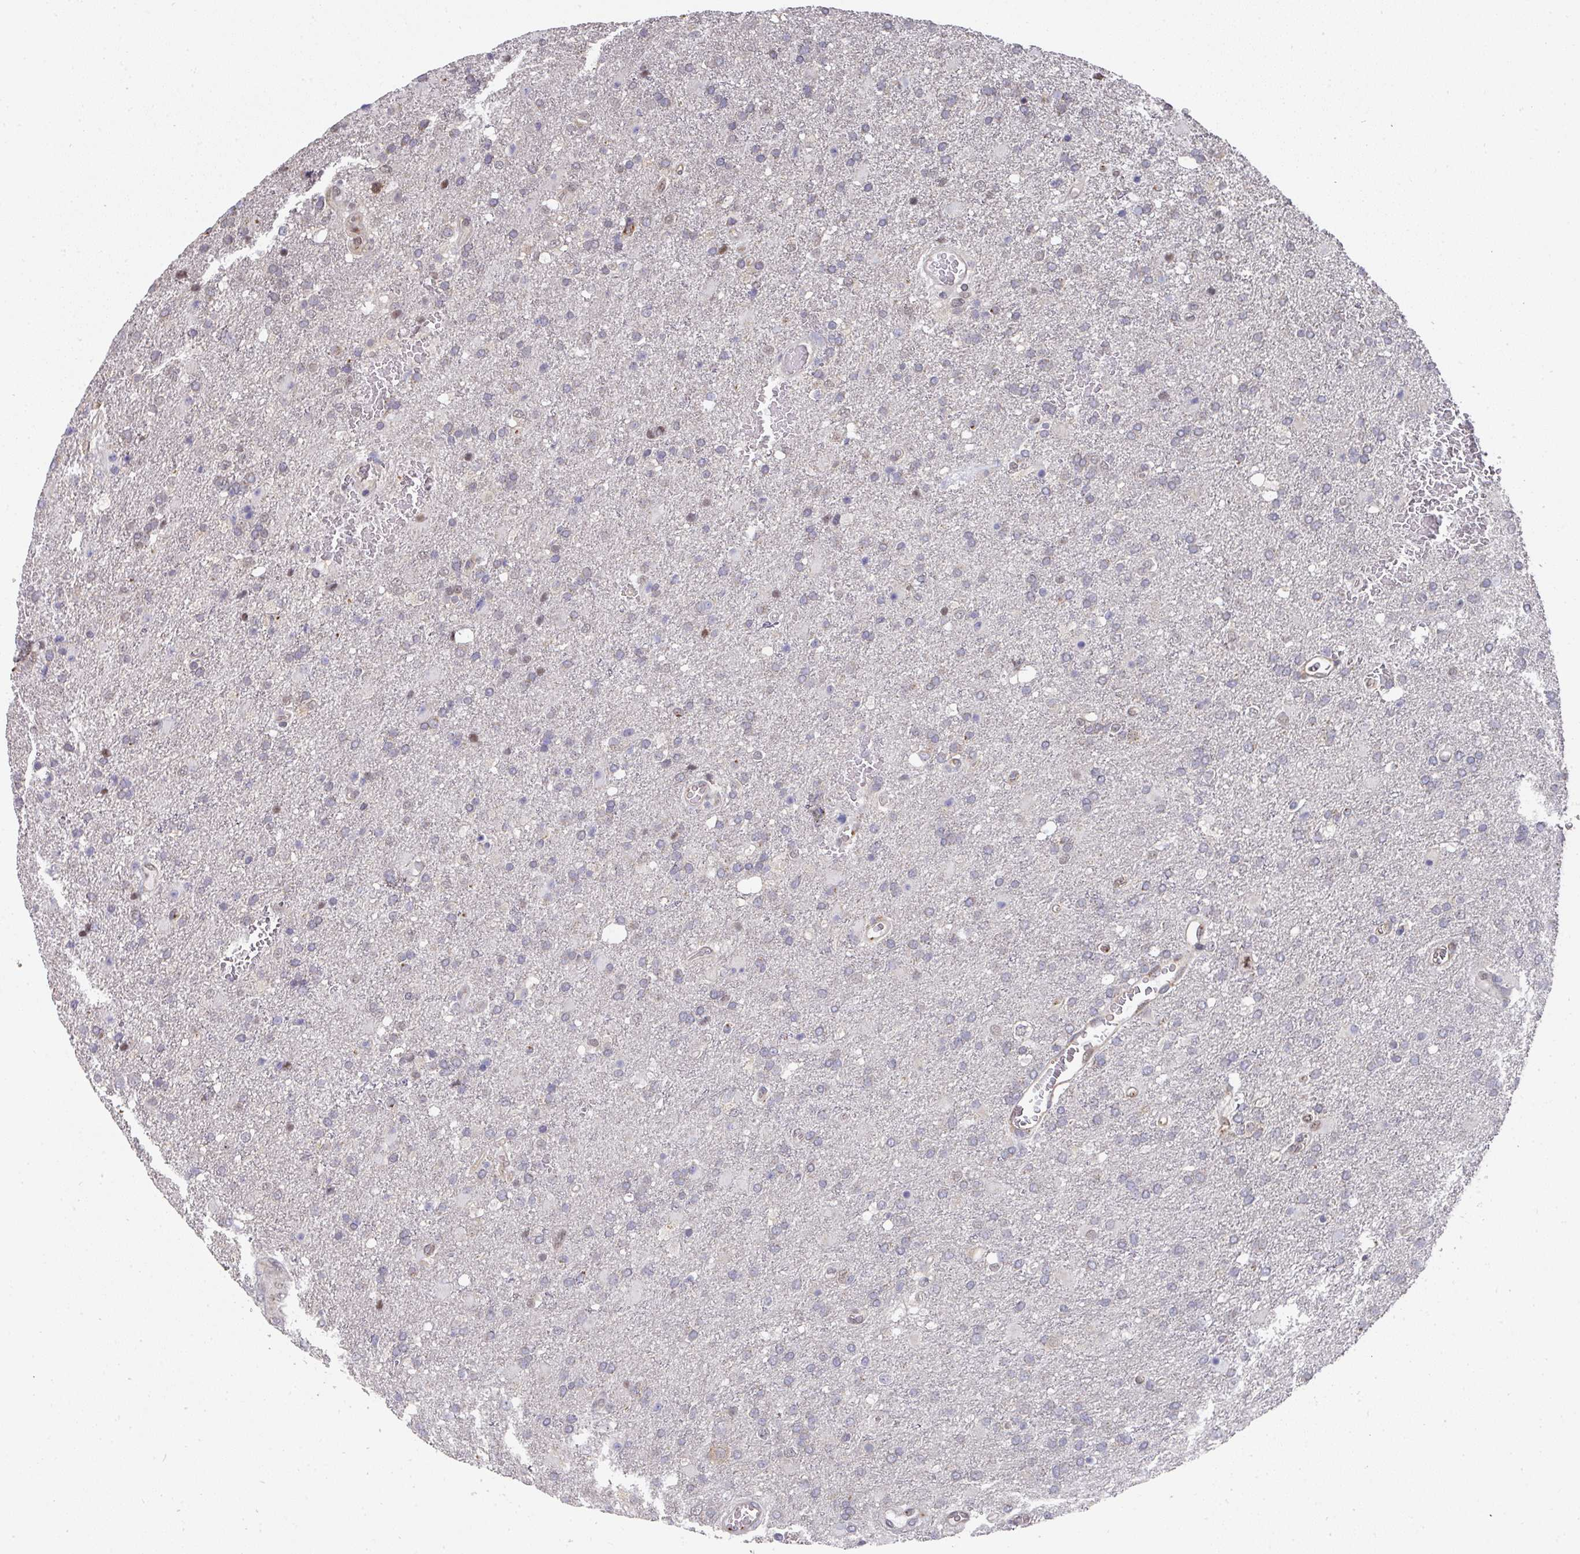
{"staining": {"intensity": "negative", "quantity": "none", "location": "none"}, "tissue": "glioma", "cell_type": "Tumor cells", "image_type": "cancer", "snomed": [{"axis": "morphology", "description": "Glioma, malignant, High grade"}, {"axis": "topography", "description": "Brain"}], "caption": "Immunohistochemistry (IHC) of human glioma shows no expression in tumor cells.", "gene": "C18orf25", "patient": {"sex": "female", "age": 74}}